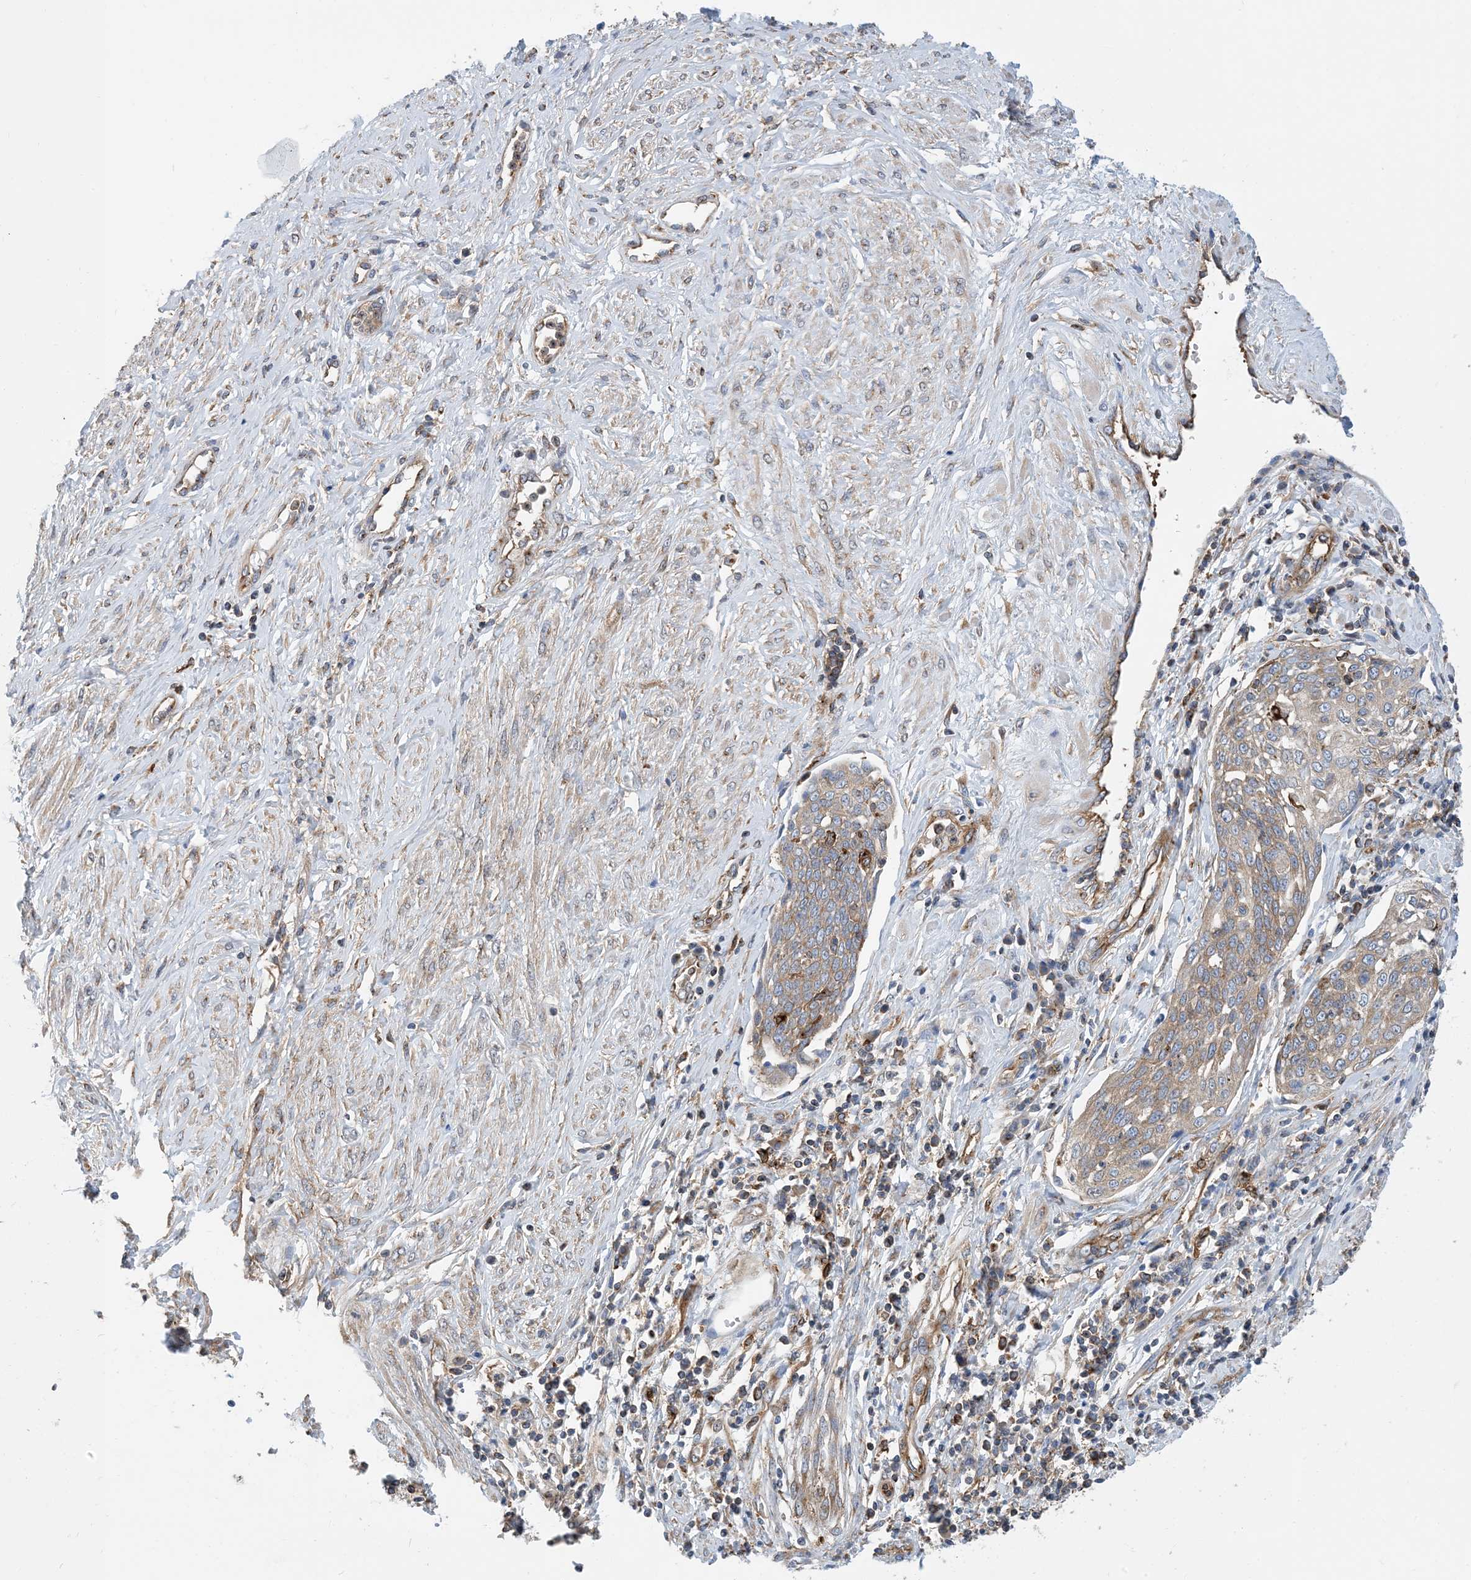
{"staining": {"intensity": "weak", "quantity": ">75%", "location": "cytoplasmic/membranous"}, "tissue": "cervical cancer", "cell_type": "Tumor cells", "image_type": "cancer", "snomed": [{"axis": "morphology", "description": "Squamous cell carcinoma, NOS"}, {"axis": "topography", "description": "Cervix"}], "caption": "Protein expression analysis of squamous cell carcinoma (cervical) reveals weak cytoplasmic/membranous staining in approximately >75% of tumor cells.", "gene": "DYNC1LI1", "patient": {"sex": "female", "age": 34}}